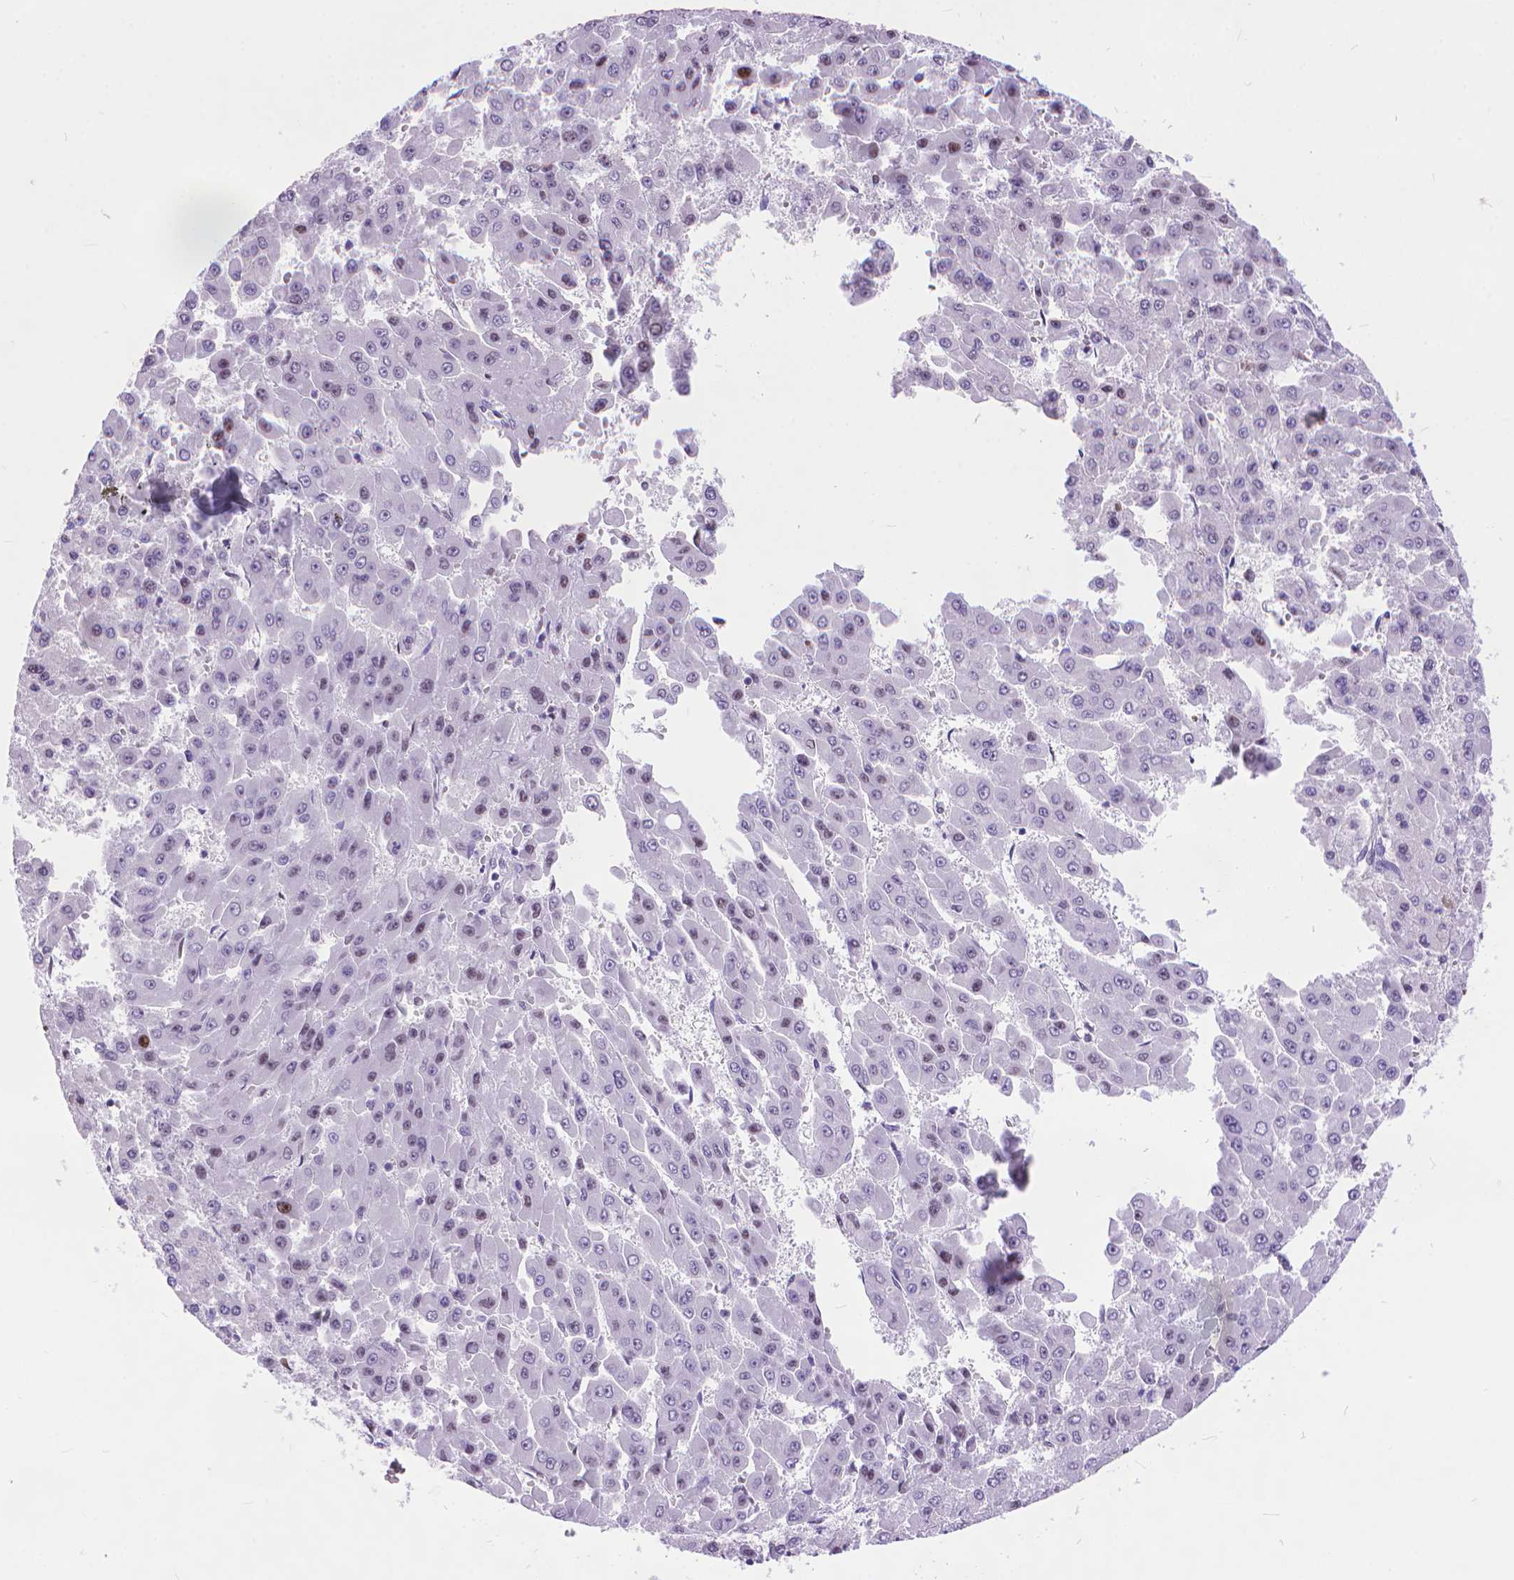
{"staining": {"intensity": "negative", "quantity": "none", "location": "none"}, "tissue": "liver cancer", "cell_type": "Tumor cells", "image_type": "cancer", "snomed": [{"axis": "morphology", "description": "Carcinoma, Hepatocellular, NOS"}, {"axis": "topography", "description": "Liver"}], "caption": "Liver cancer was stained to show a protein in brown. There is no significant positivity in tumor cells. The staining was performed using DAB (3,3'-diaminobenzidine) to visualize the protein expression in brown, while the nuclei were stained in blue with hematoxylin (Magnification: 20x).", "gene": "POLE4", "patient": {"sex": "male", "age": 78}}